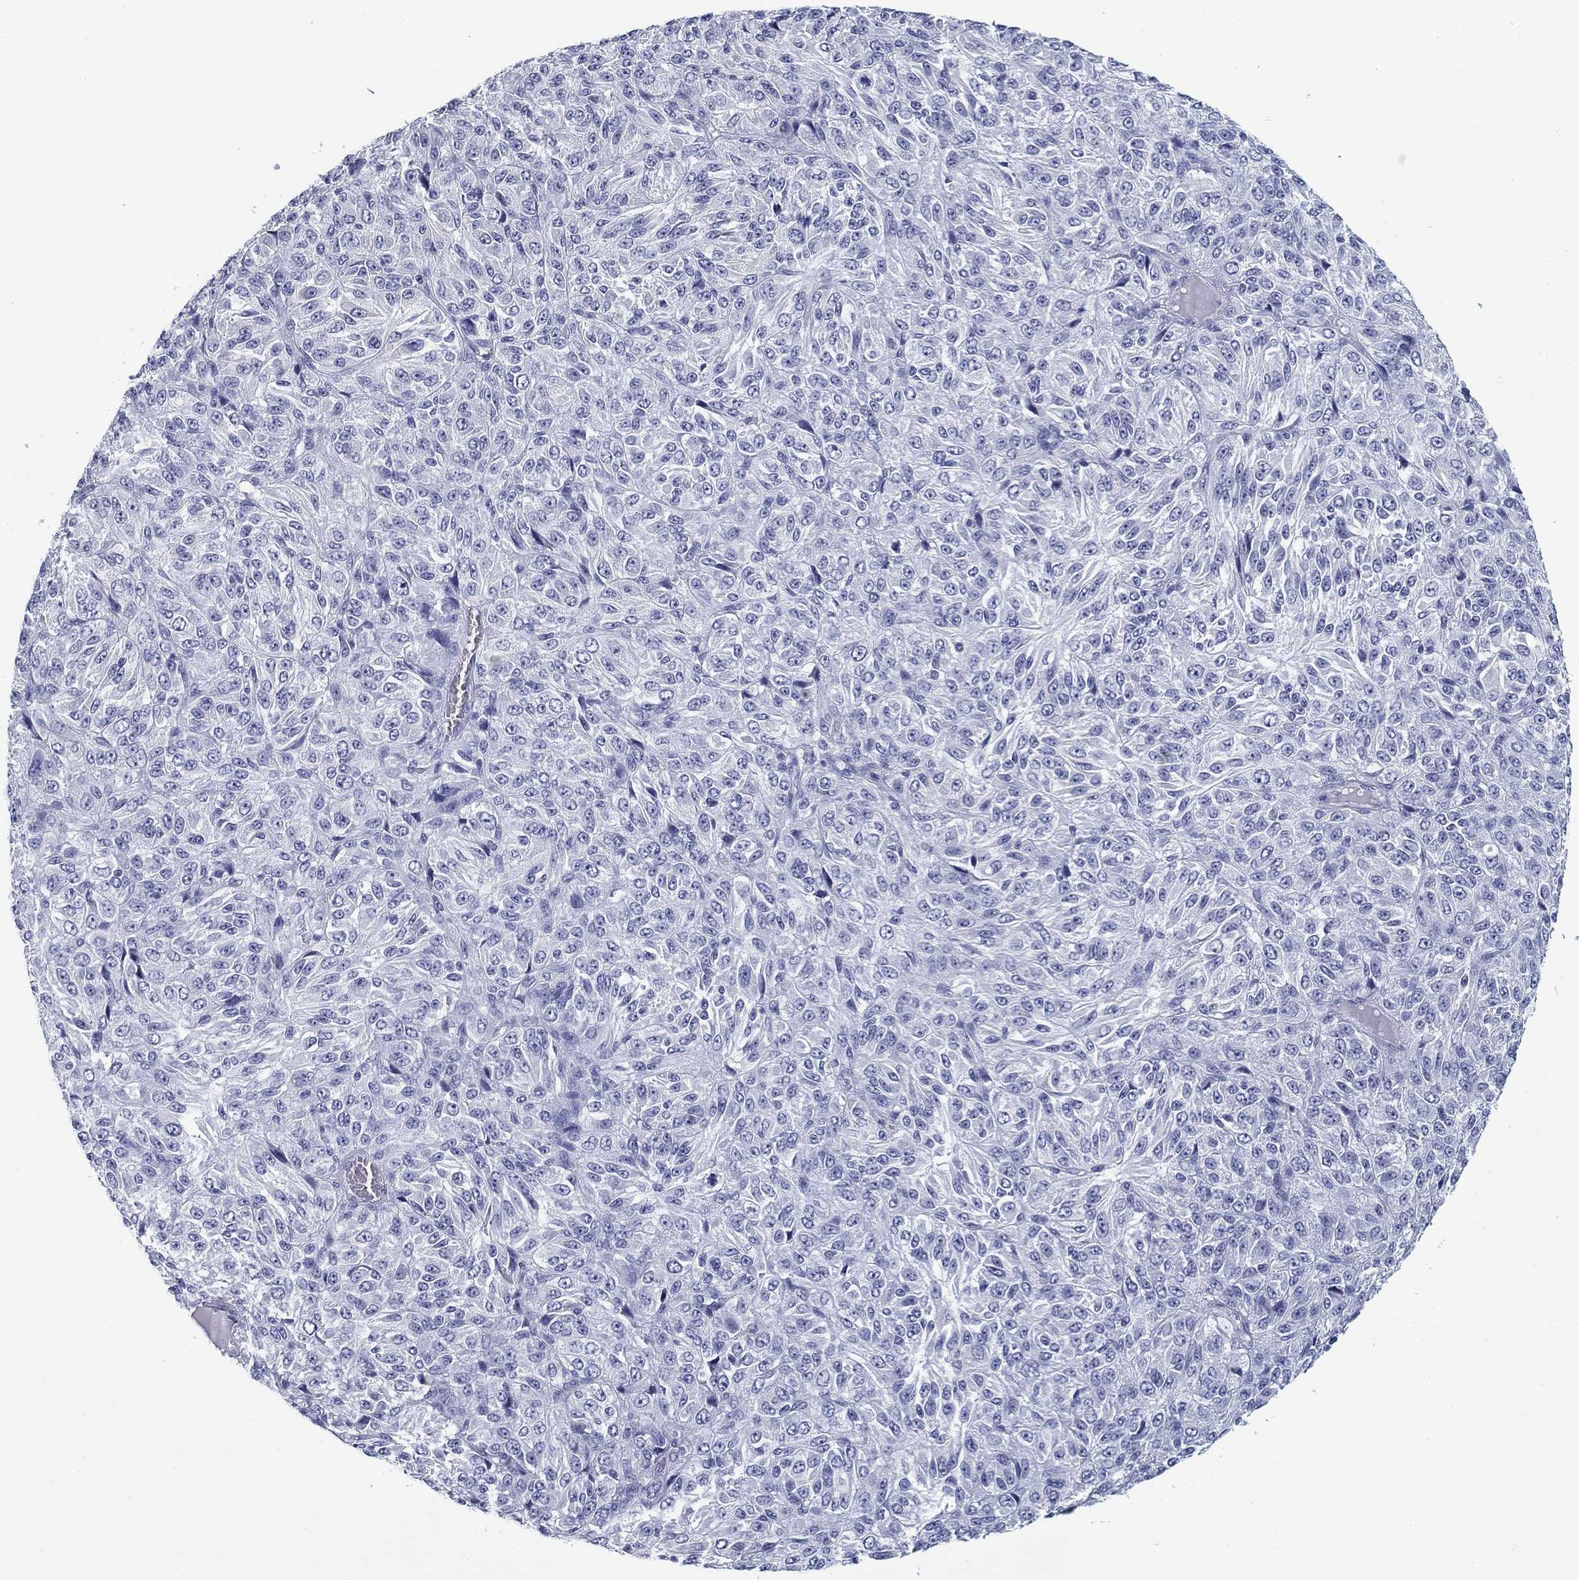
{"staining": {"intensity": "negative", "quantity": "none", "location": "none"}, "tissue": "melanoma", "cell_type": "Tumor cells", "image_type": "cancer", "snomed": [{"axis": "morphology", "description": "Malignant melanoma, Metastatic site"}, {"axis": "topography", "description": "Brain"}], "caption": "Immunohistochemistry micrograph of human melanoma stained for a protein (brown), which displays no positivity in tumor cells.", "gene": "CD79B", "patient": {"sex": "female", "age": 56}}